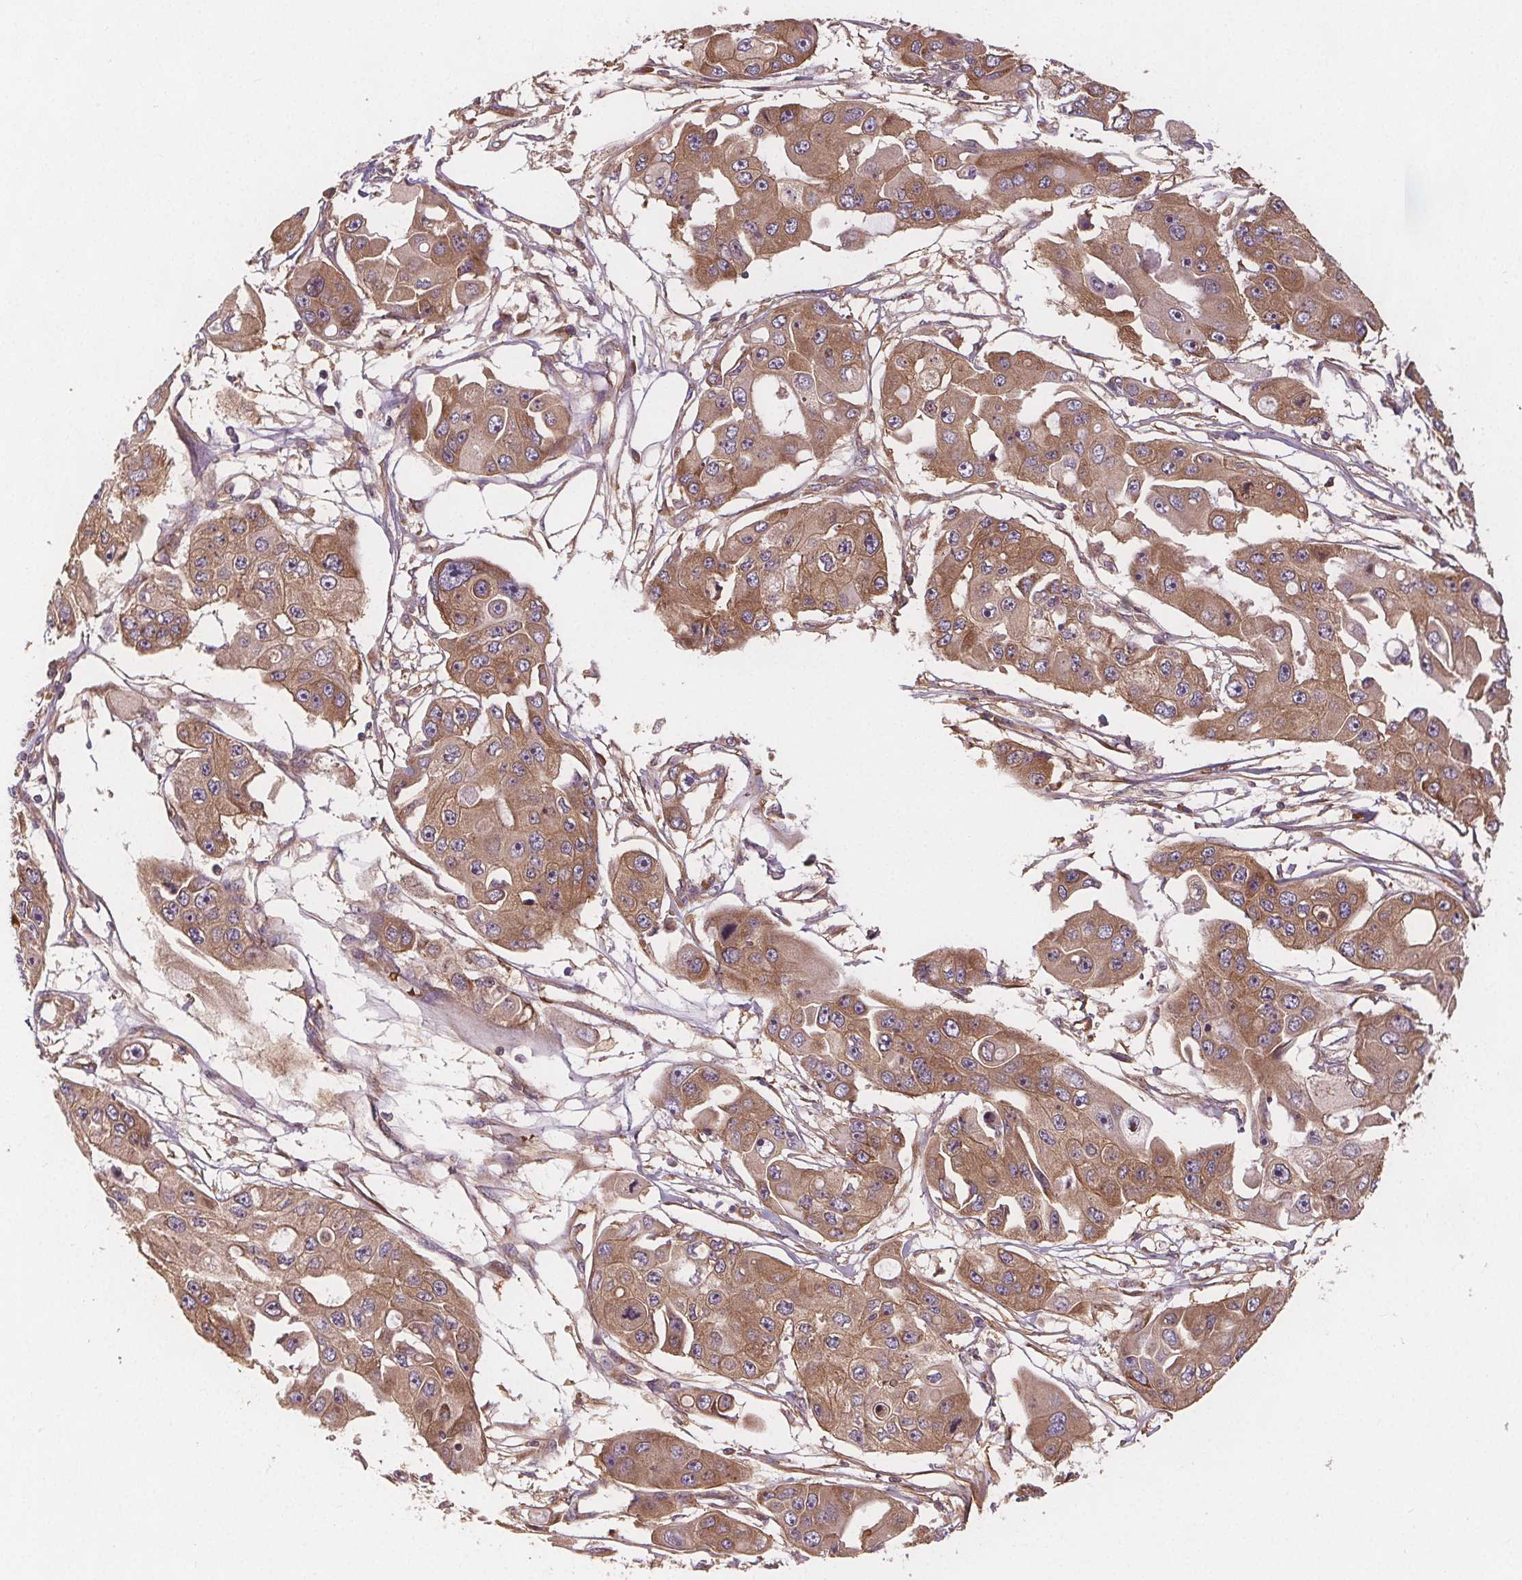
{"staining": {"intensity": "moderate", "quantity": ">75%", "location": "cytoplasmic/membranous"}, "tissue": "ovarian cancer", "cell_type": "Tumor cells", "image_type": "cancer", "snomed": [{"axis": "morphology", "description": "Cystadenocarcinoma, serous, NOS"}, {"axis": "topography", "description": "Ovary"}], "caption": "Human ovarian cancer stained with a brown dye demonstrates moderate cytoplasmic/membranous positive positivity in approximately >75% of tumor cells.", "gene": "EIF3D", "patient": {"sex": "female", "age": 56}}